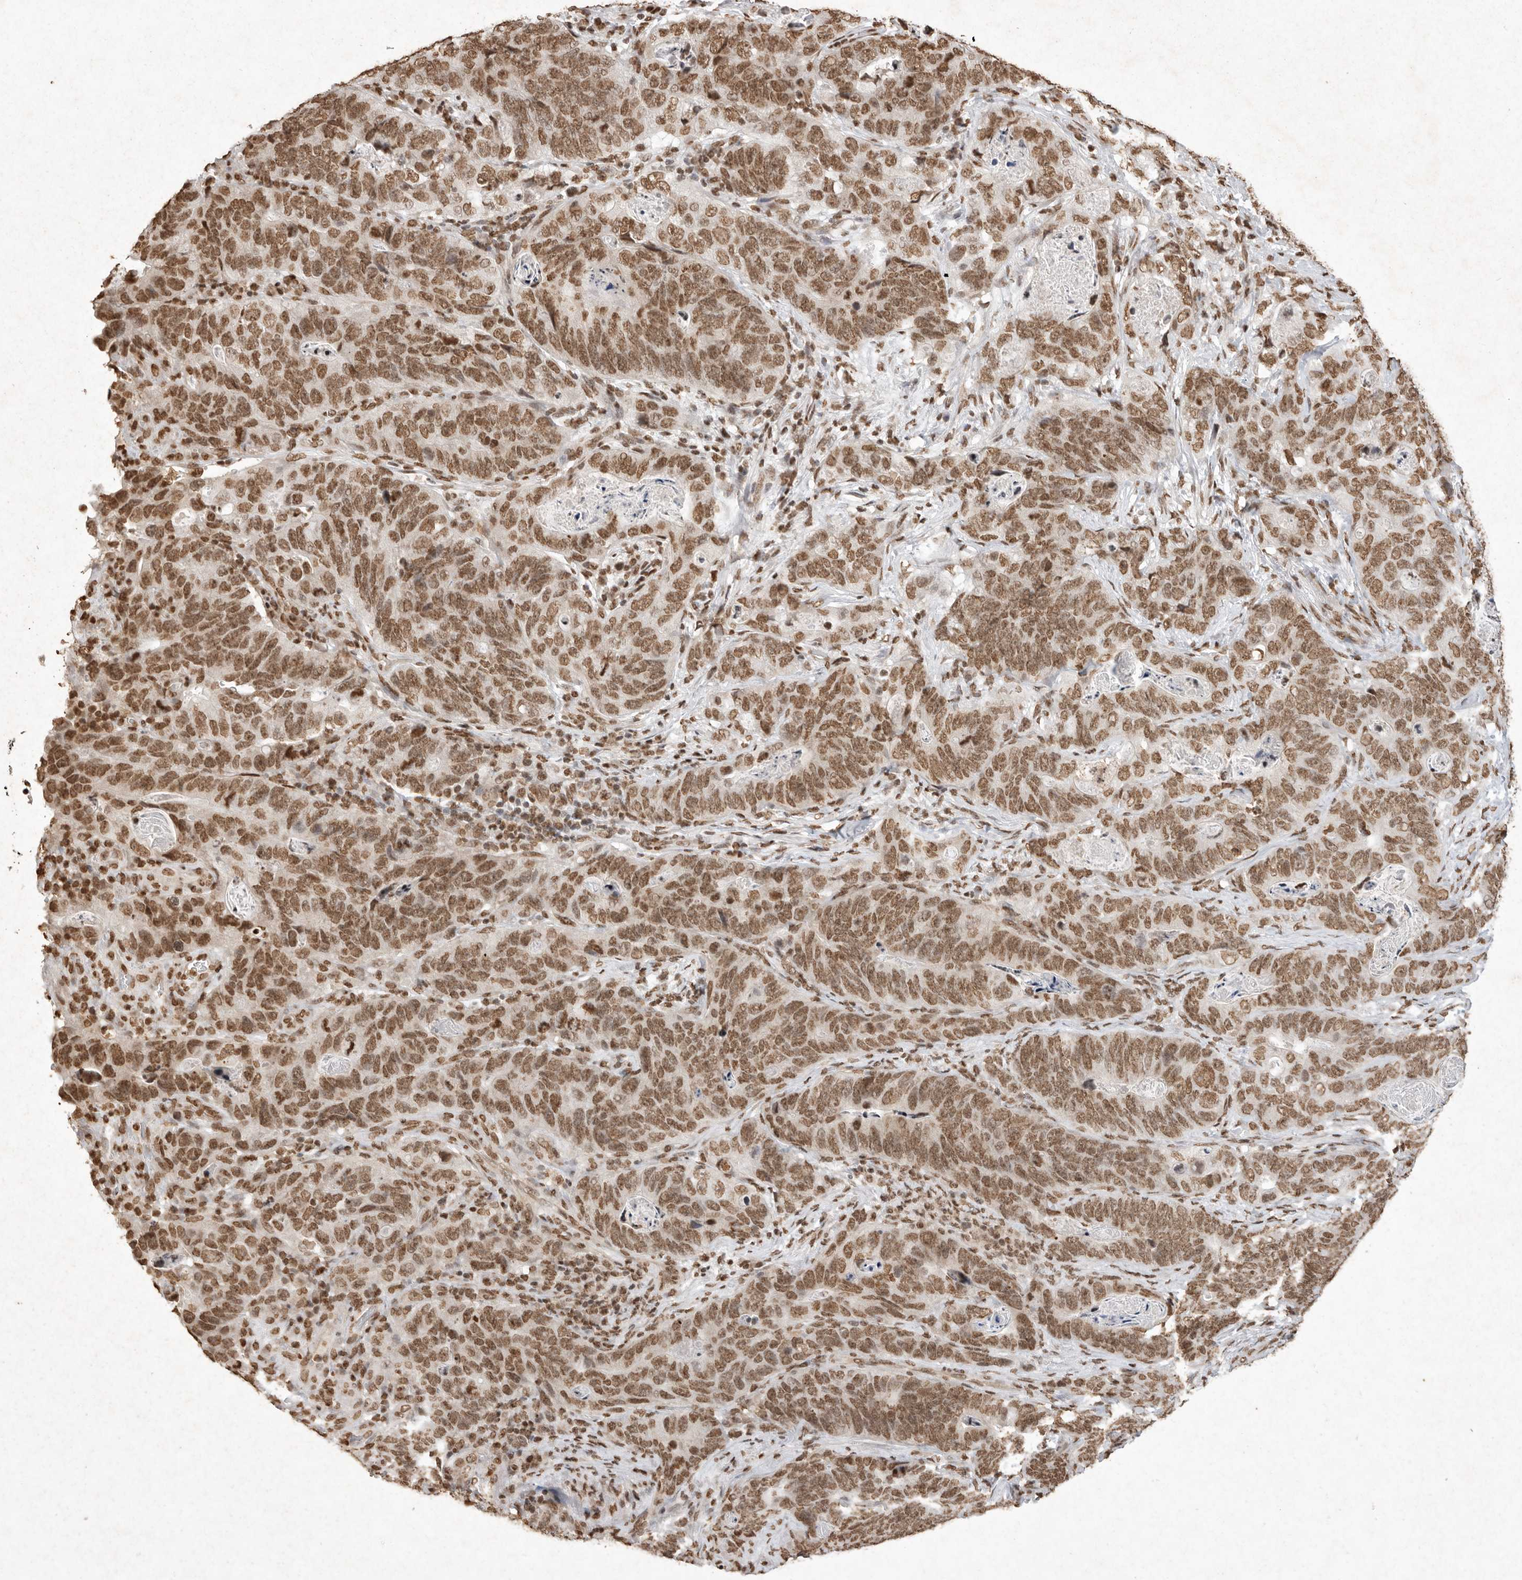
{"staining": {"intensity": "moderate", "quantity": ">75%", "location": "nuclear"}, "tissue": "stomach cancer", "cell_type": "Tumor cells", "image_type": "cancer", "snomed": [{"axis": "morphology", "description": "Normal tissue, NOS"}, {"axis": "morphology", "description": "Adenocarcinoma, NOS"}, {"axis": "topography", "description": "Stomach"}], "caption": "Tumor cells exhibit medium levels of moderate nuclear expression in approximately >75% of cells in stomach adenocarcinoma.", "gene": "NKX3-2", "patient": {"sex": "female", "age": 89}}